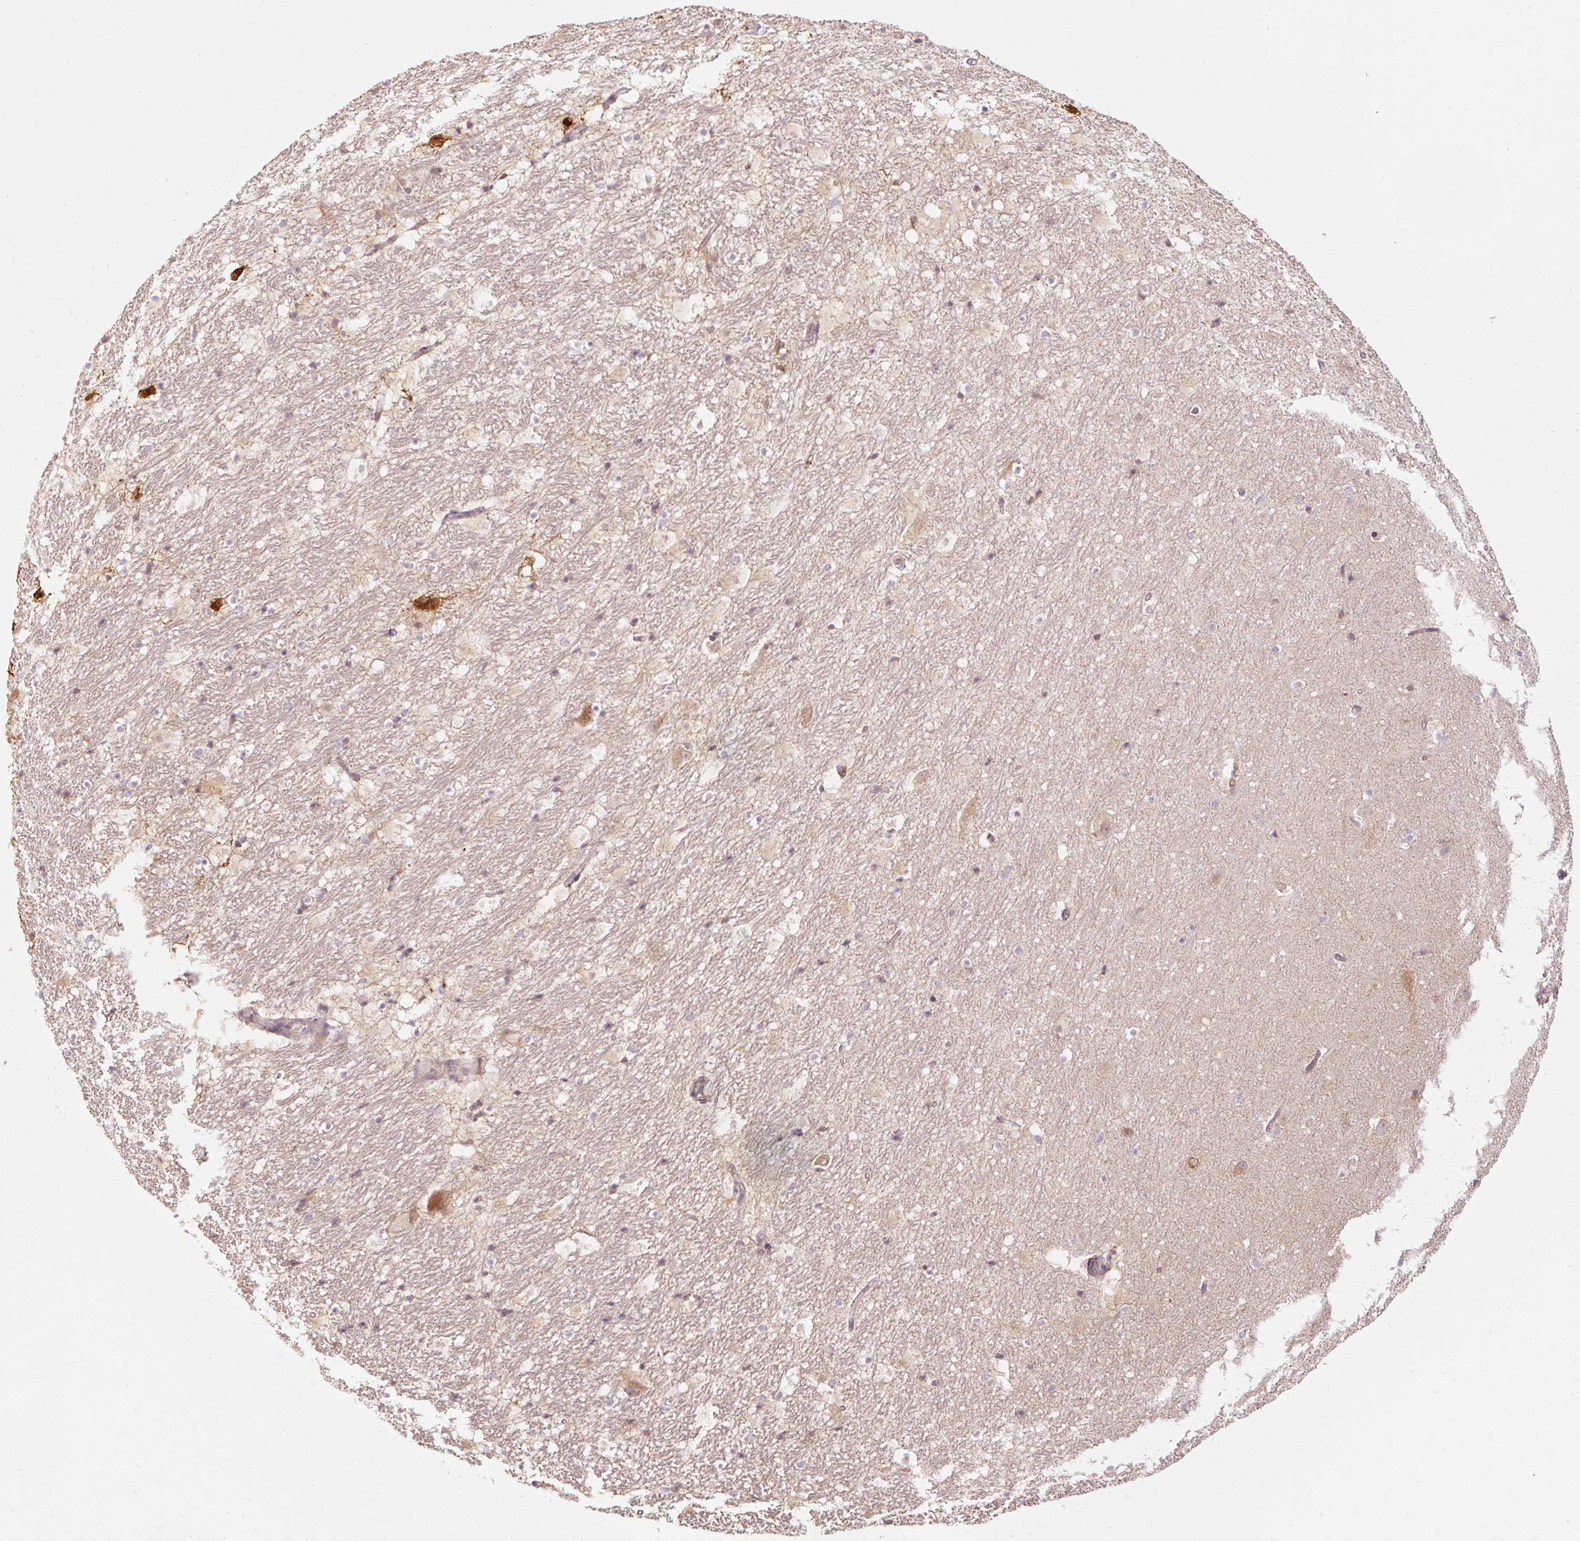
{"staining": {"intensity": "negative", "quantity": "none", "location": "none"}, "tissue": "hippocampus", "cell_type": "Glial cells", "image_type": "normal", "snomed": [{"axis": "morphology", "description": "Normal tissue, NOS"}, {"axis": "topography", "description": "Hippocampus"}], "caption": "Glial cells are negative for brown protein staining in benign hippocampus. The staining is performed using DAB brown chromogen with nuclei counter-stained in using hematoxylin.", "gene": "PRDX5", "patient": {"sex": "male", "age": 37}}